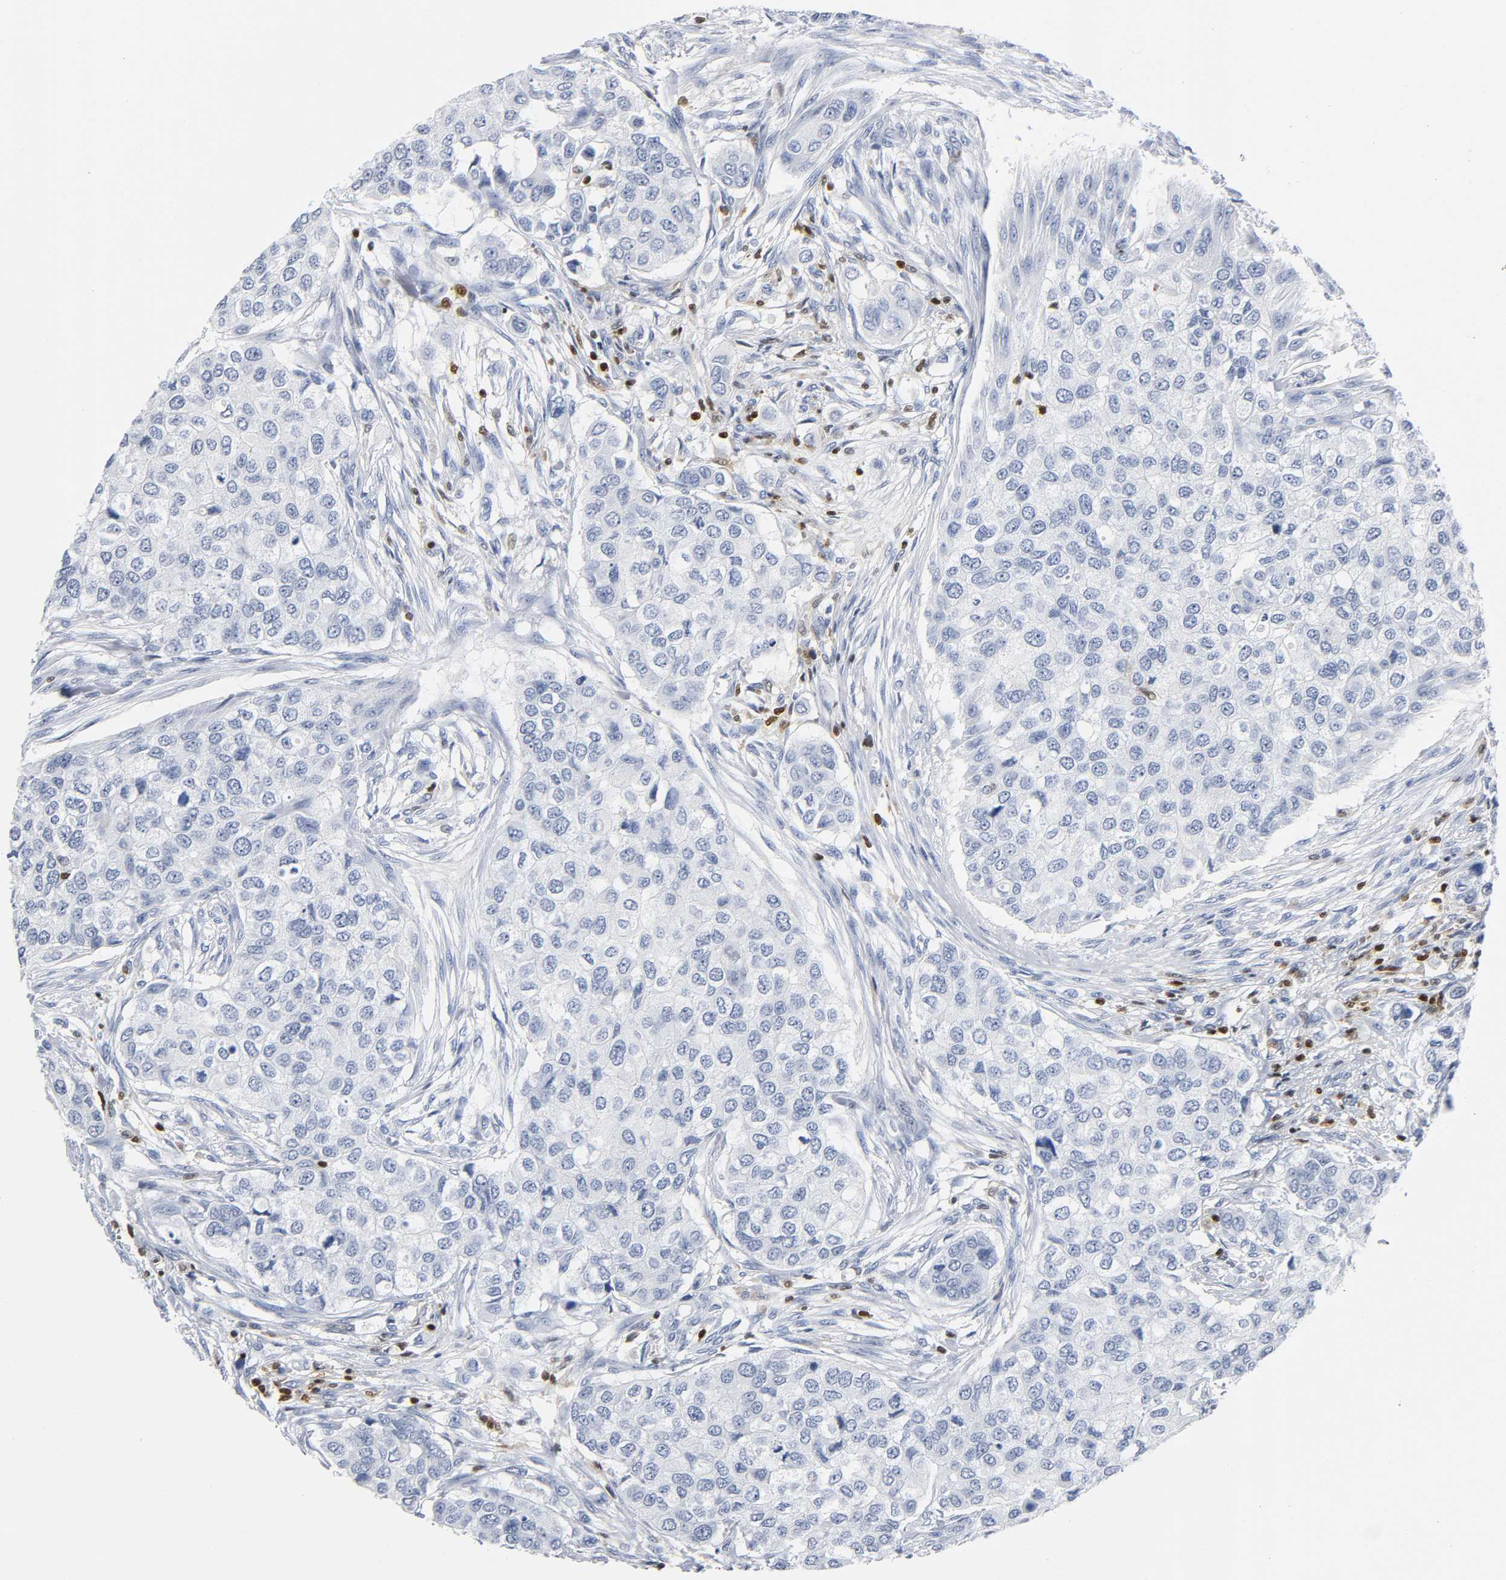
{"staining": {"intensity": "negative", "quantity": "none", "location": "none"}, "tissue": "breast cancer", "cell_type": "Tumor cells", "image_type": "cancer", "snomed": [{"axis": "morphology", "description": "Normal tissue, NOS"}, {"axis": "morphology", "description": "Duct carcinoma"}, {"axis": "topography", "description": "Breast"}], "caption": "High power microscopy micrograph of an IHC histopathology image of breast cancer, revealing no significant staining in tumor cells. The staining is performed using DAB brown chromogen with nuclei counter-stained in using hematoxylin.", "gene": "DOK2", "patient": {"sex": "female", "age": 49}}